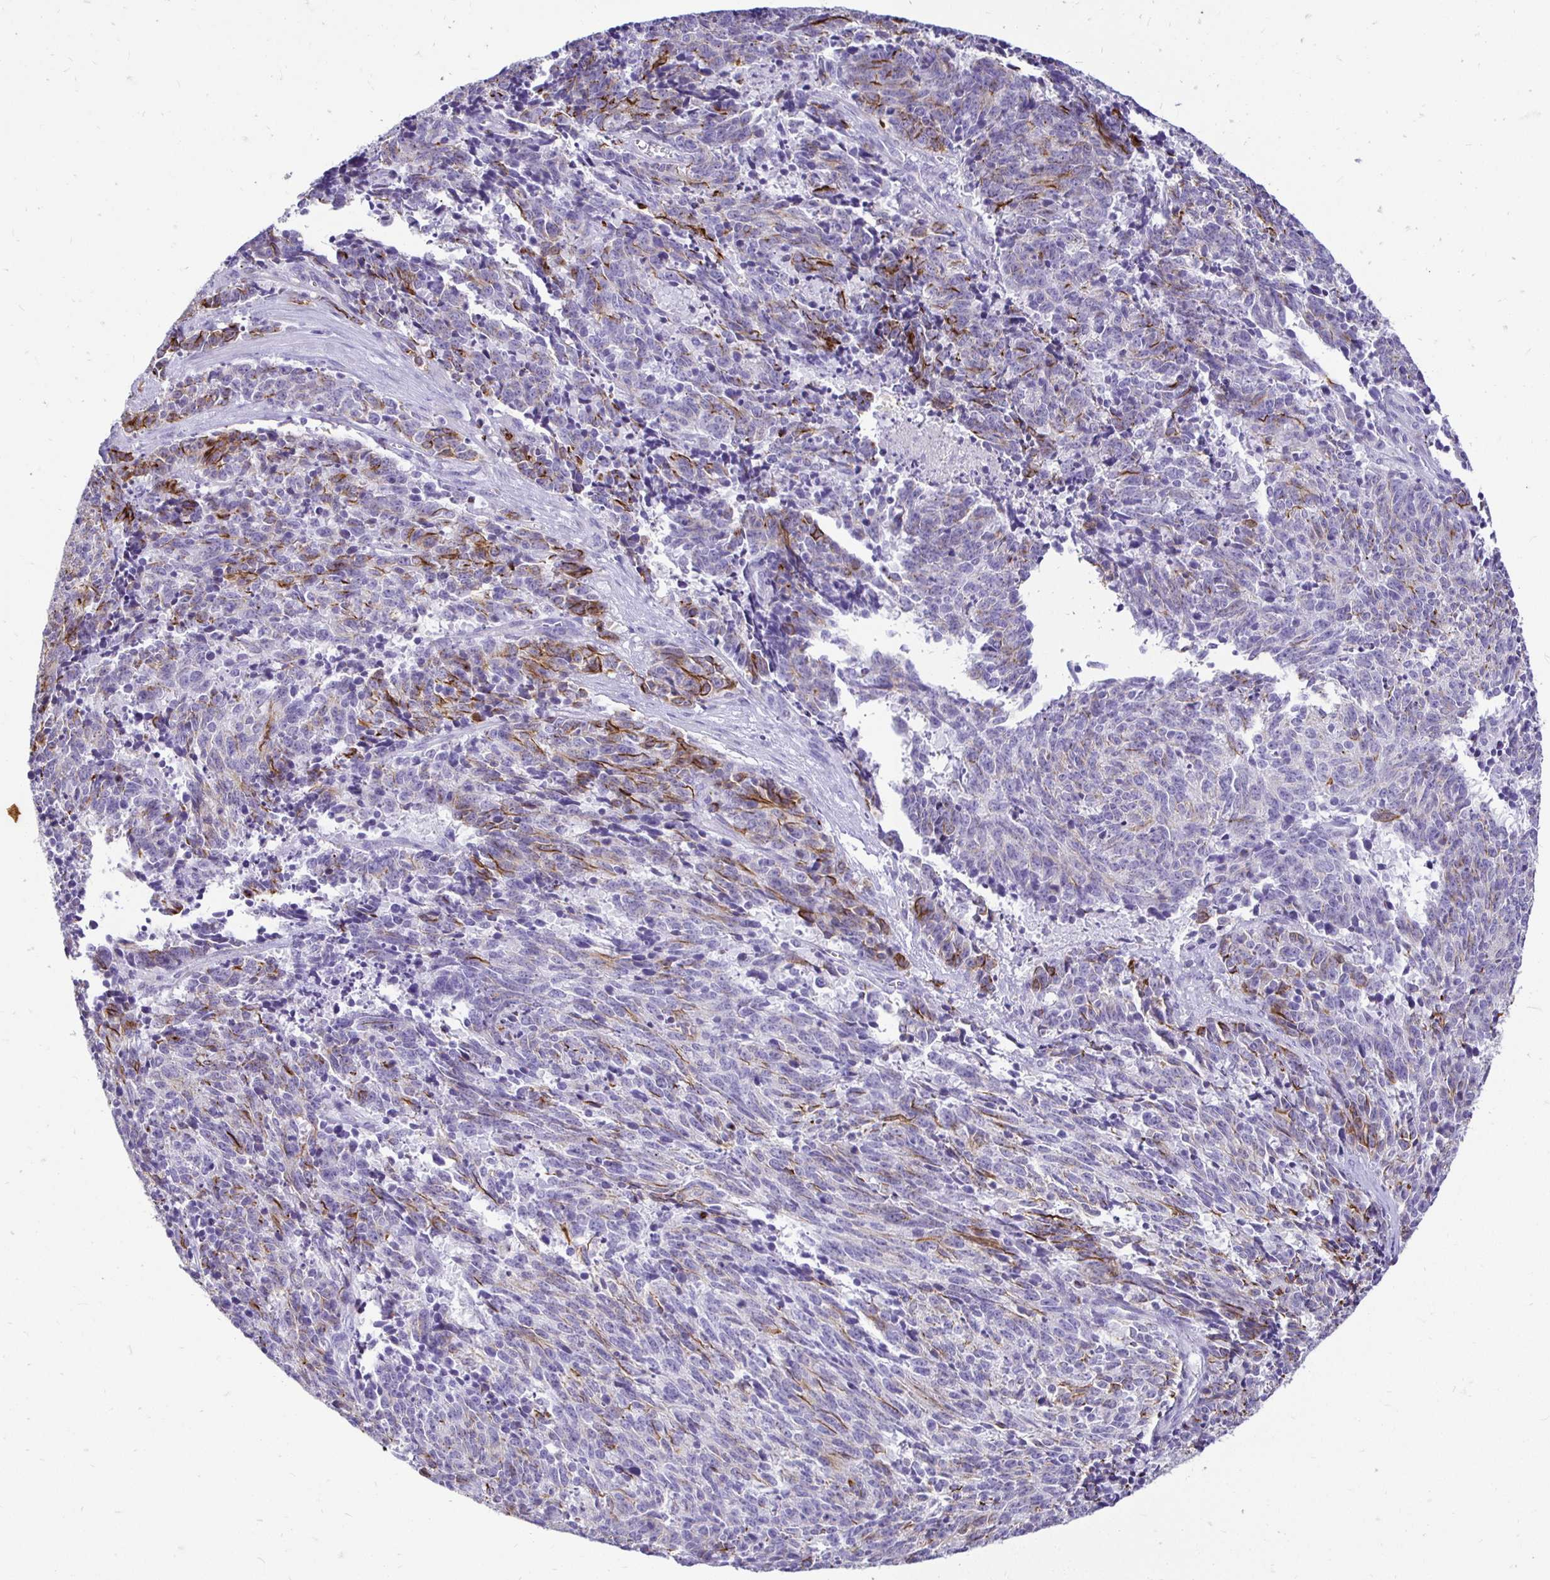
{"staining": {"intensity": "moderate", "quantity": "<25%", "location": "cytoplasmic/membranous"}, "tissue": "cervical cancer", "cell_type": "Tumor cells", "image_type": "cancer", "snomed": [{"axis": "morphology", "description": "Squamous cell carcinoma, NOS"}, {"axis": "topography", "description": "Cervix"}], "caption": "Cervical squamous cell carcinoma stained for a protein reveals moderate cytoplasmic/membranous positivity in tumor cells. The staining is performed using DAB (3,3'-diaminobenzidine) brown chromogen to label protein expression. The nuclei are counter-stained blue using hematoxylin.", "gene": "TAF1D", "patient": {"sex": "female", "age": 29}}